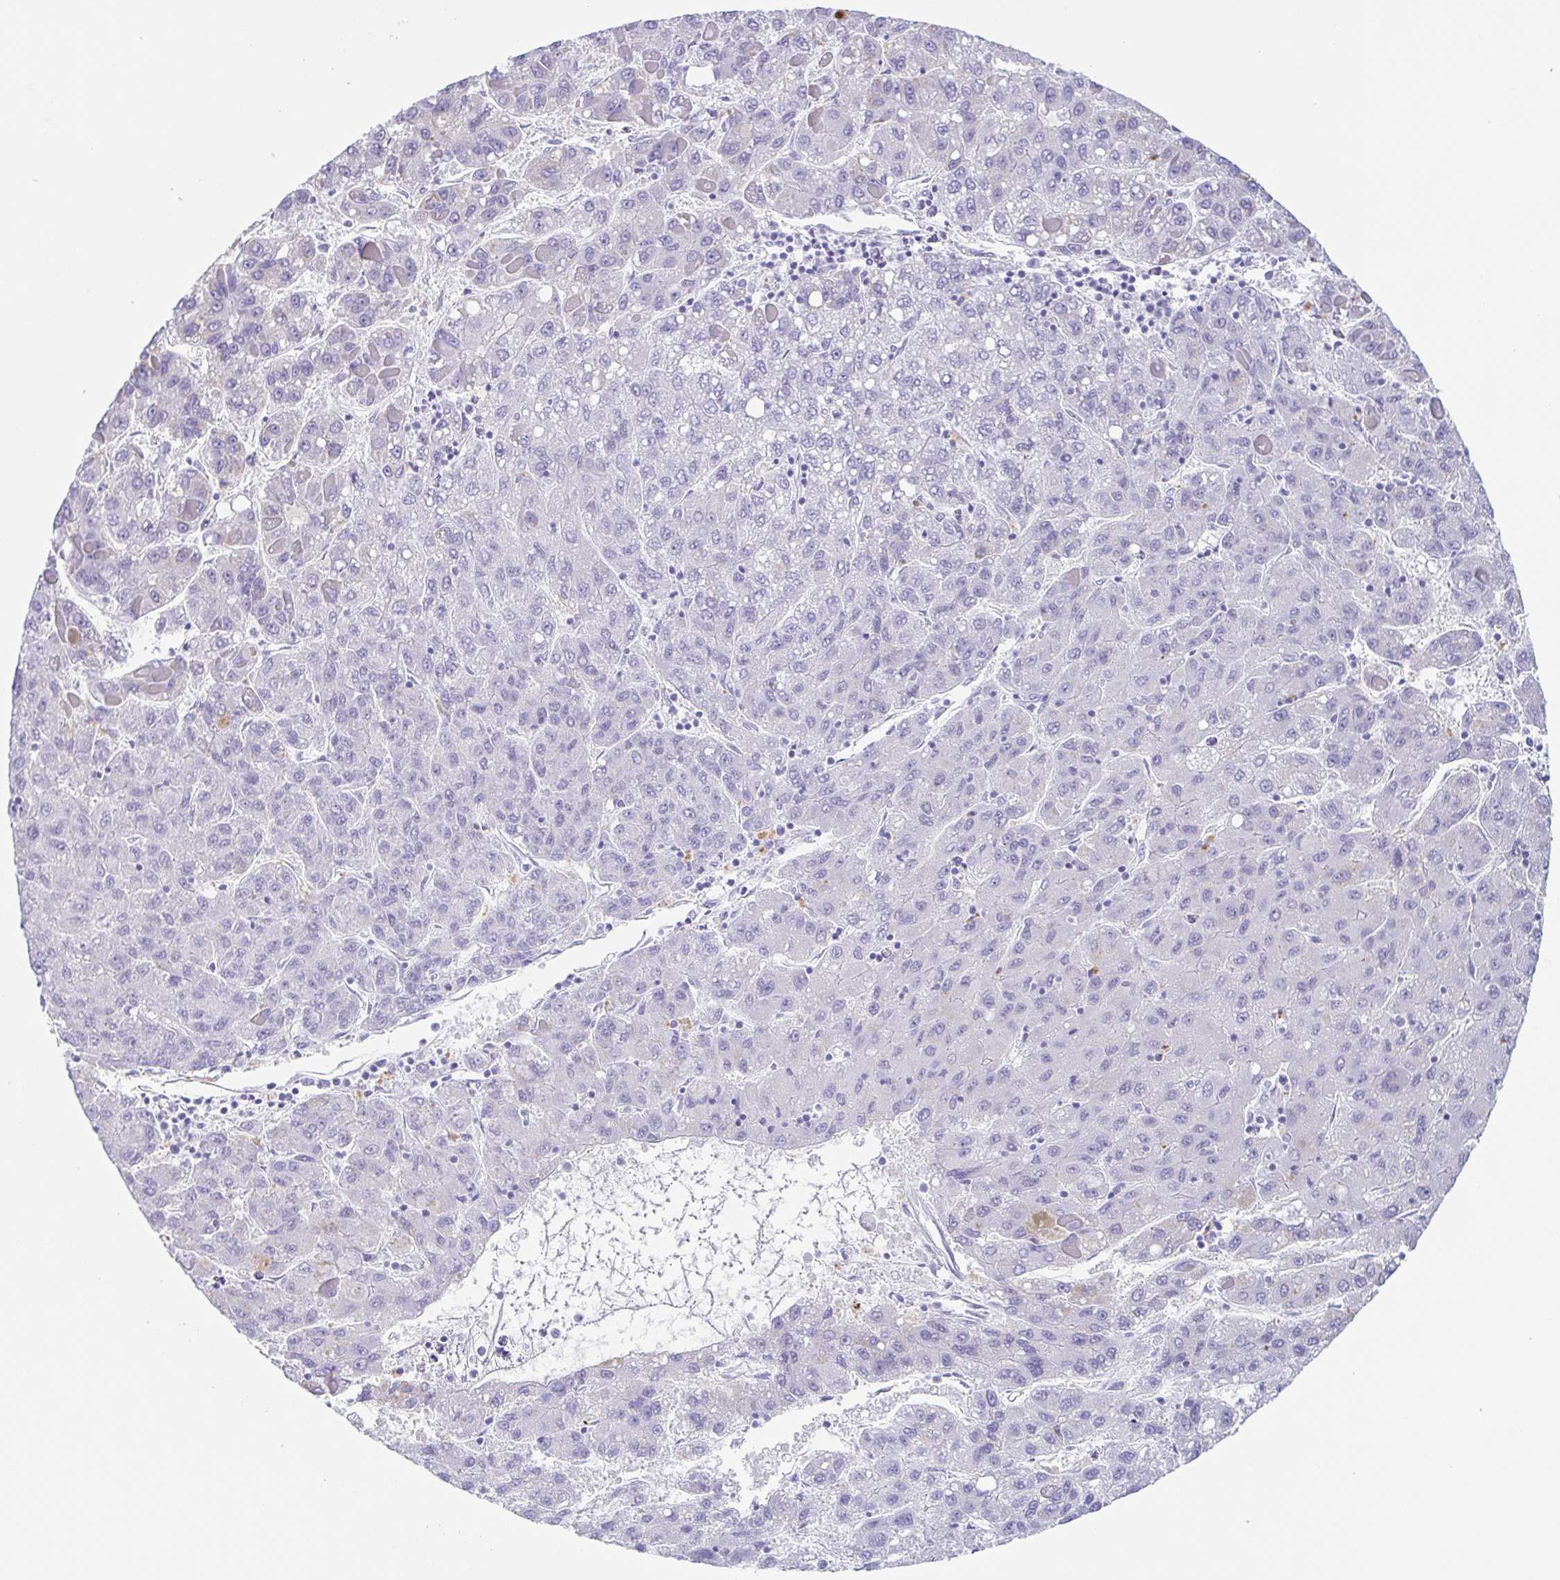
{"staining": {"intensity": "negative", "quantity": "none", "location": "none"}, "tissue": "liver cancer", "cell_type": "Tumor cells", "image_type": "cancer", "snomed": [{"axis": "morphology", "description": "Carcinoma, Hepatocellular, NOS"}, {"axis": "topography", "description": "Liver"}], "caption": "Human liver cancer stained for a protein using immunohistochemistry reveals no positivity in tumor cells.", "gene": "TAGLN3", "patient": {"sex": "female", "age": 82}}